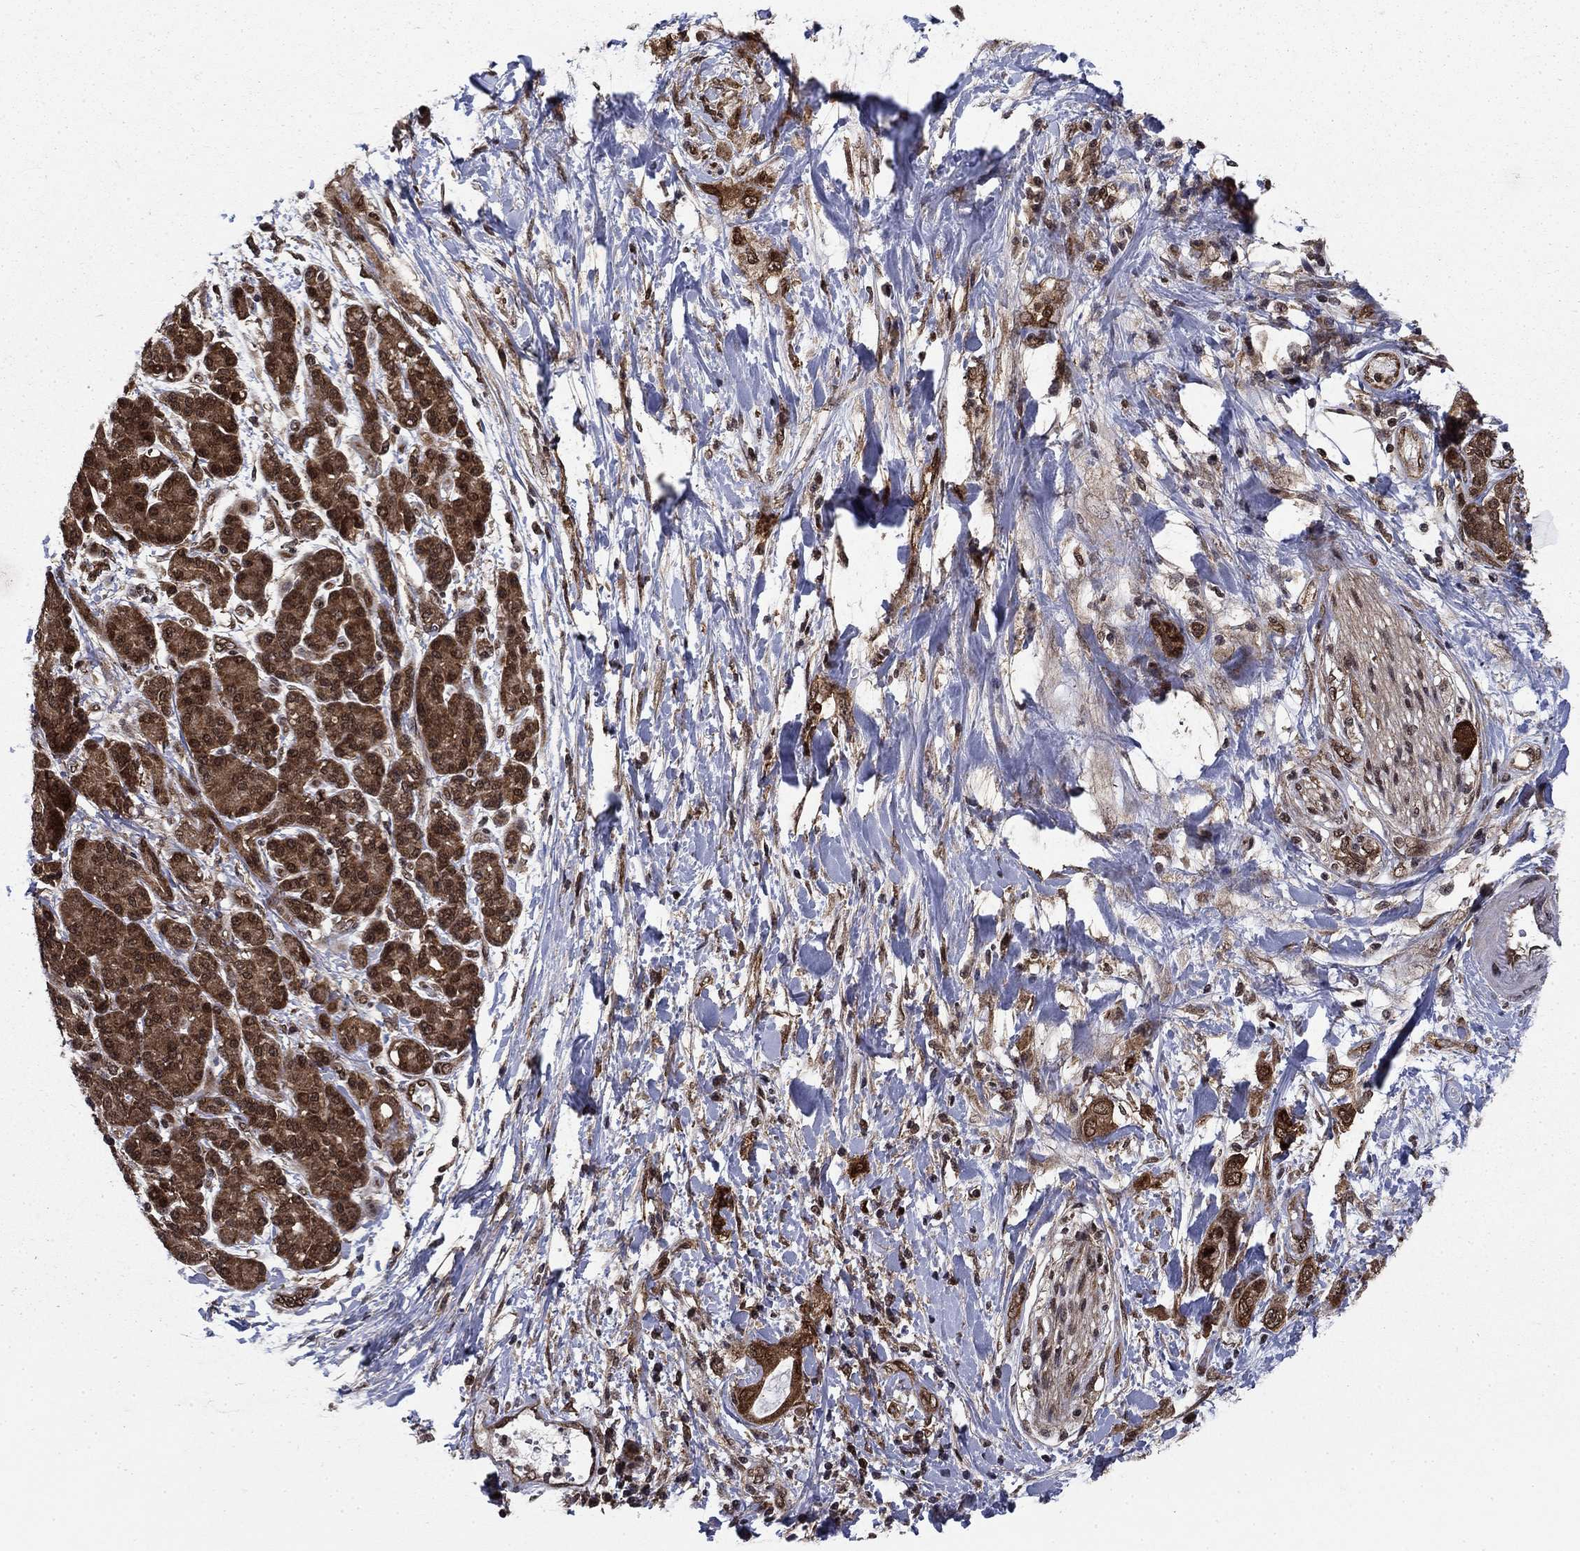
{"staining": {"intensity": "strong", "quantity": ">75%", "location": "cytoplasmic/membranous,nuclear"}, "tissue": "pancreatic cancer", "cell_type": "Tumor cells", "image_type": "cancer", "snomed": [{"axis": "morphology", "description": "Adenocarcinoma, NOS"}, {"axis": "topography", "description": "Pancreas"}], "caption": "Pancreatic cancer (adenocarcinoma) stained with a brown dye exhibits strong cytoplasmic/membranous and nuclear positive staining in approximately >75% of tumor cells.", "gene": "DNAJA1", "patient": {"sex": "female", "age": 56}}